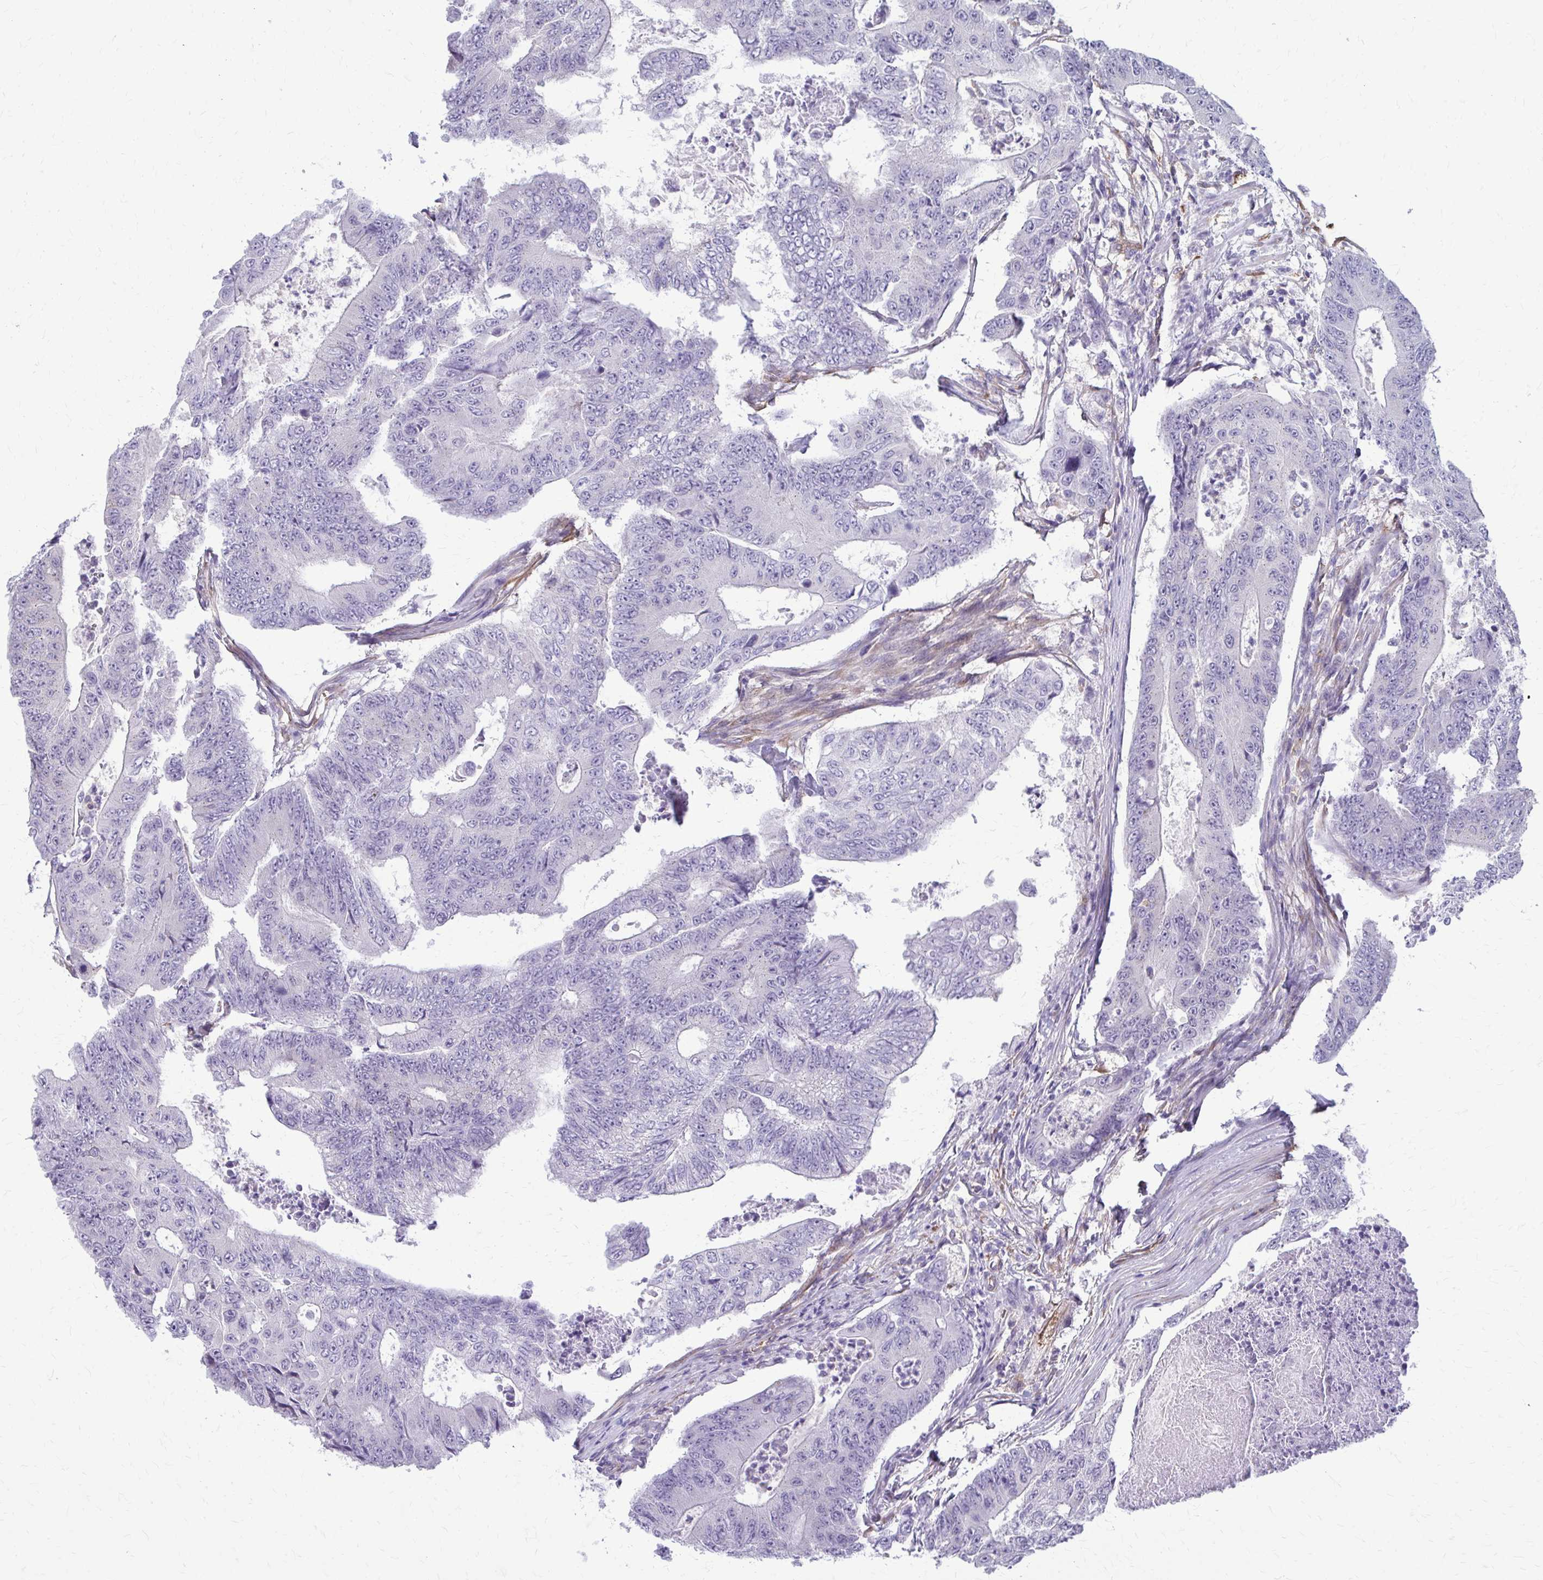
{"staining": {"intensity": "negative", "quantity": "none", "location": "none"}, "tissue": "colorectal cancer", "cell_type": "Tumor cells", "image_type": "cancer", "snomed": [{"axis": "morphology", "description": "Adenocarcinoma, NOS"}, {"axis": "topography", "description": "Colon"}], "caption": "Image shows no significant protein expression in tumor cells of colorectal cancer (adenocarcinoma). The staining was performed using DAB (3,3'-diaminobenzidine) to visualize the protein expression in brown, while the nuclei were stained in blue with hematoxylin (Magnification: 20x).", "gene": "DEPP1", "patient": {"sex": "female", "age": 48}}